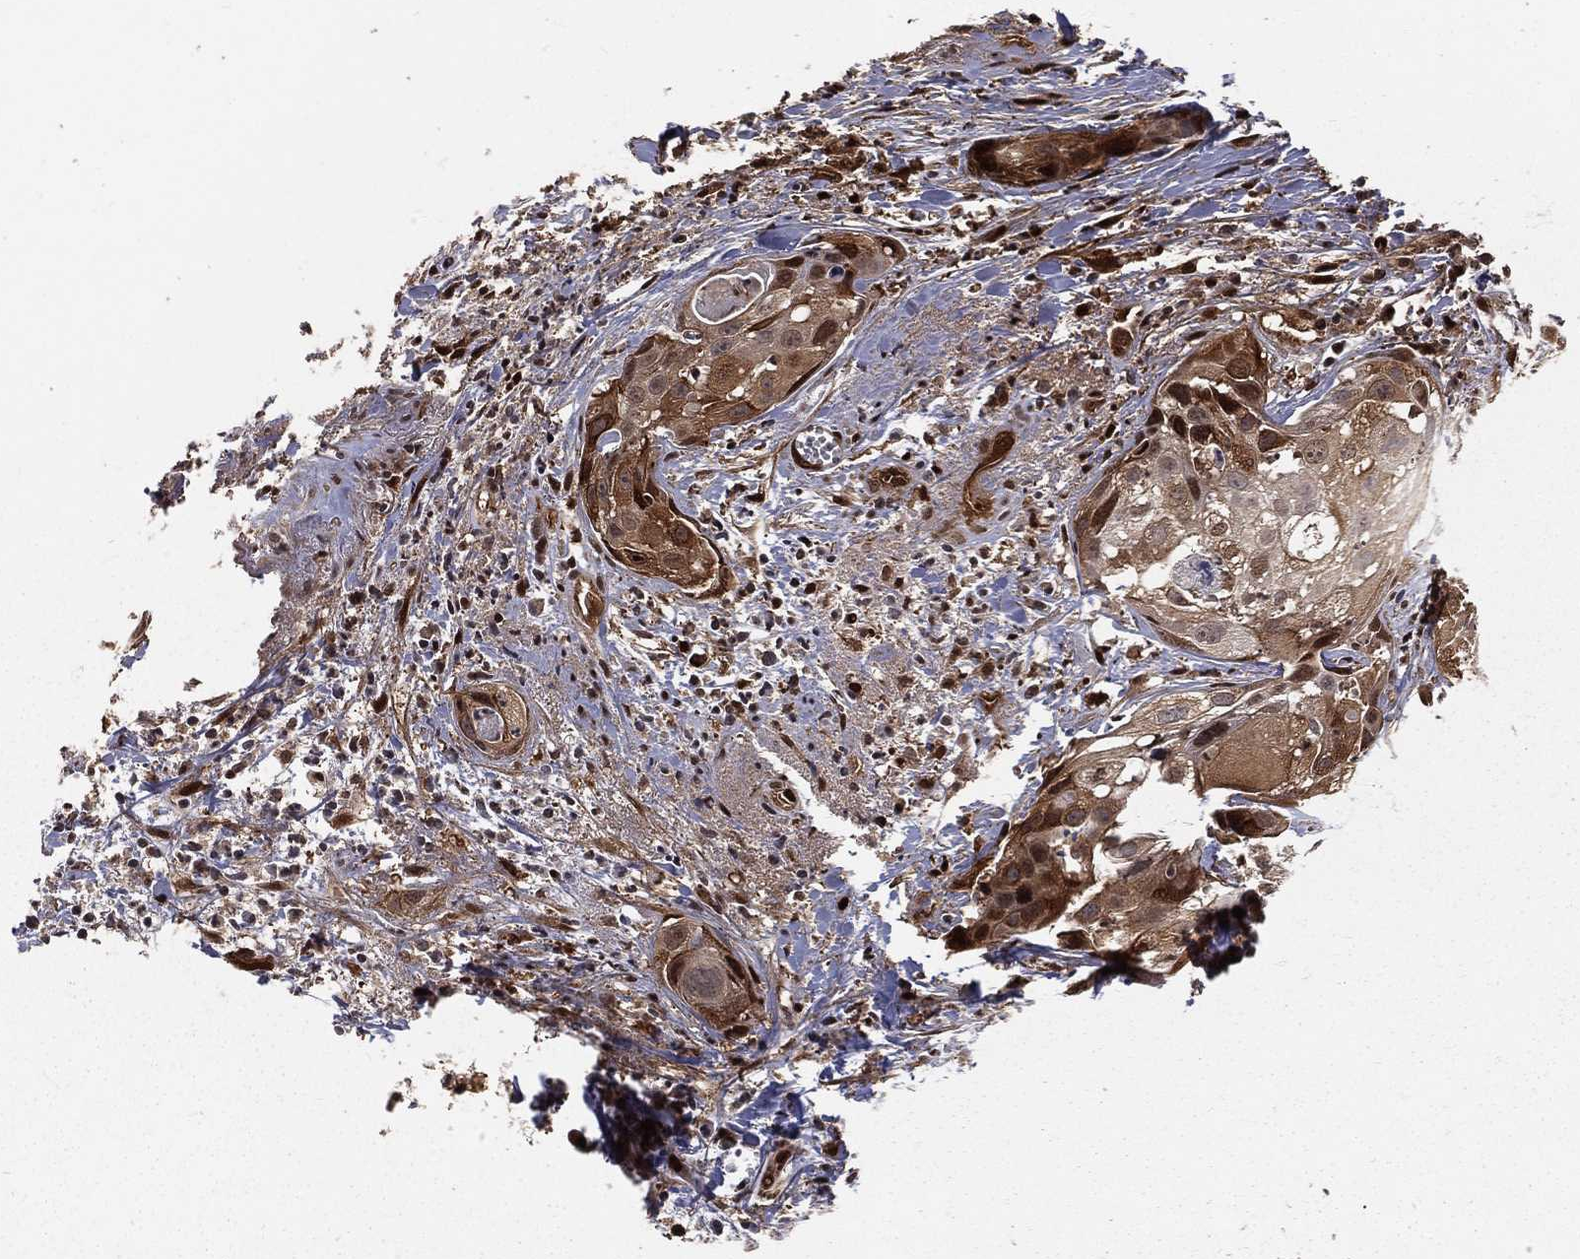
{"staining": {"intensity": "strong", "quantity": ">75%", "location": "cytoplasmic/membranous,nuclear"}, "tissue": "cervical cancer", "cell_type": "Tumor cells", "image_type": "cancer", "snomed": [{"axis": "morphology", "description": "Squamous cell carcinoma, NOS"}, {"axis": "topography", "description": "Cervix"}], "caption": "Tumor cells exhibit high levels of strong cytoplasmic/membranous and nuclear staining in approximately >75% of cells in human cervical cancer.", "gene": "MAPK1", "patient": {"sex": "female", "age": 53}}